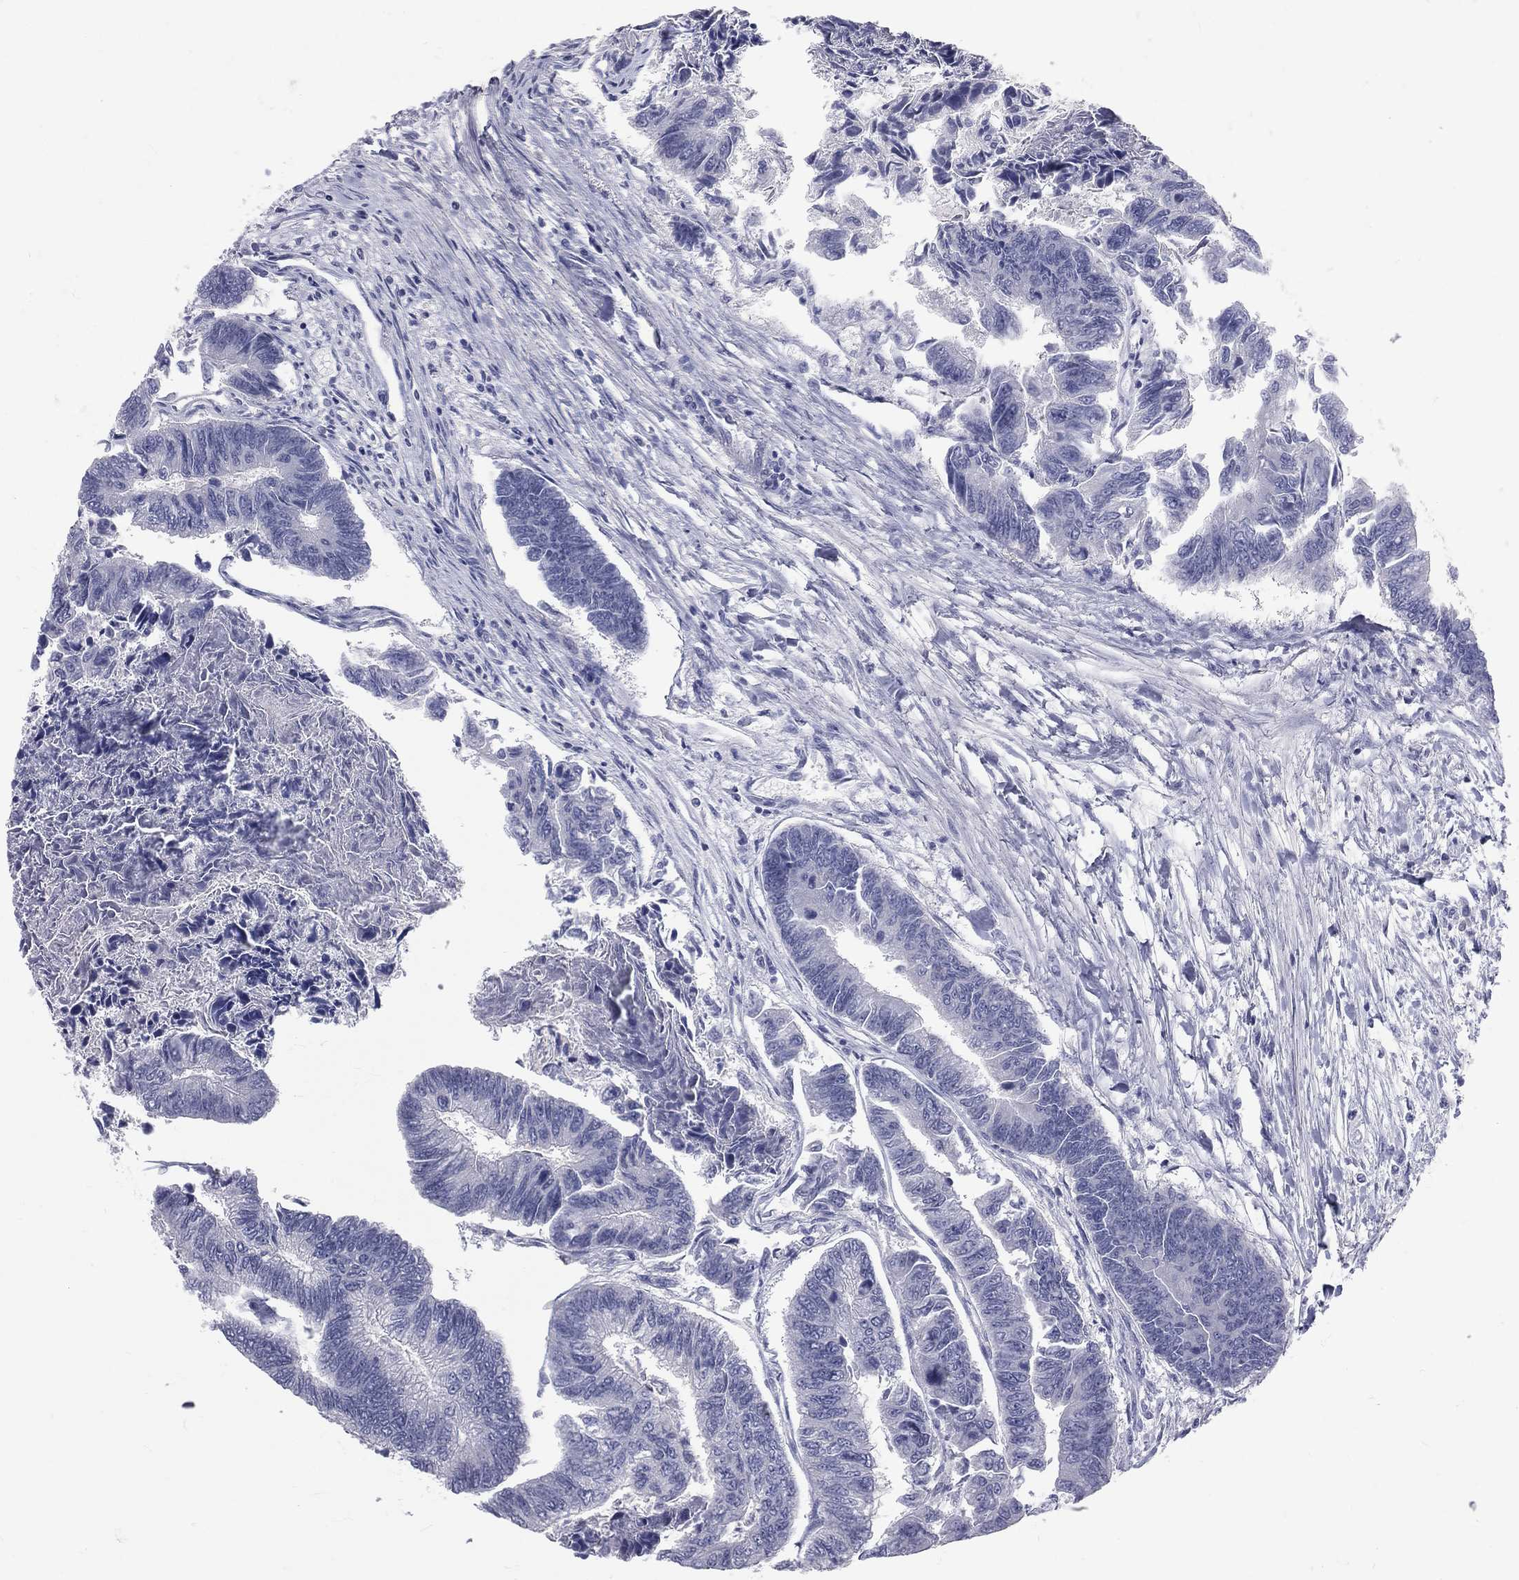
{"staining": {"intensity": "negative", "quantity": "none", "location": "none"}, "tissue": "colorectal cancer", "cell_type": "Tumor cells", "image_type": "cancer", "snomed": [{"axis": "morphology", "description": "Adenocarcinoma, NOS"}, {"axis": "topography", "description": "Colon"}], "caption": "Immunohistochemical staining of colorectal adenocarcinoma shows no significant staining in tumor cells.", "gene": "TFPI2", "patient": {"sex": "female", "age": 65}}